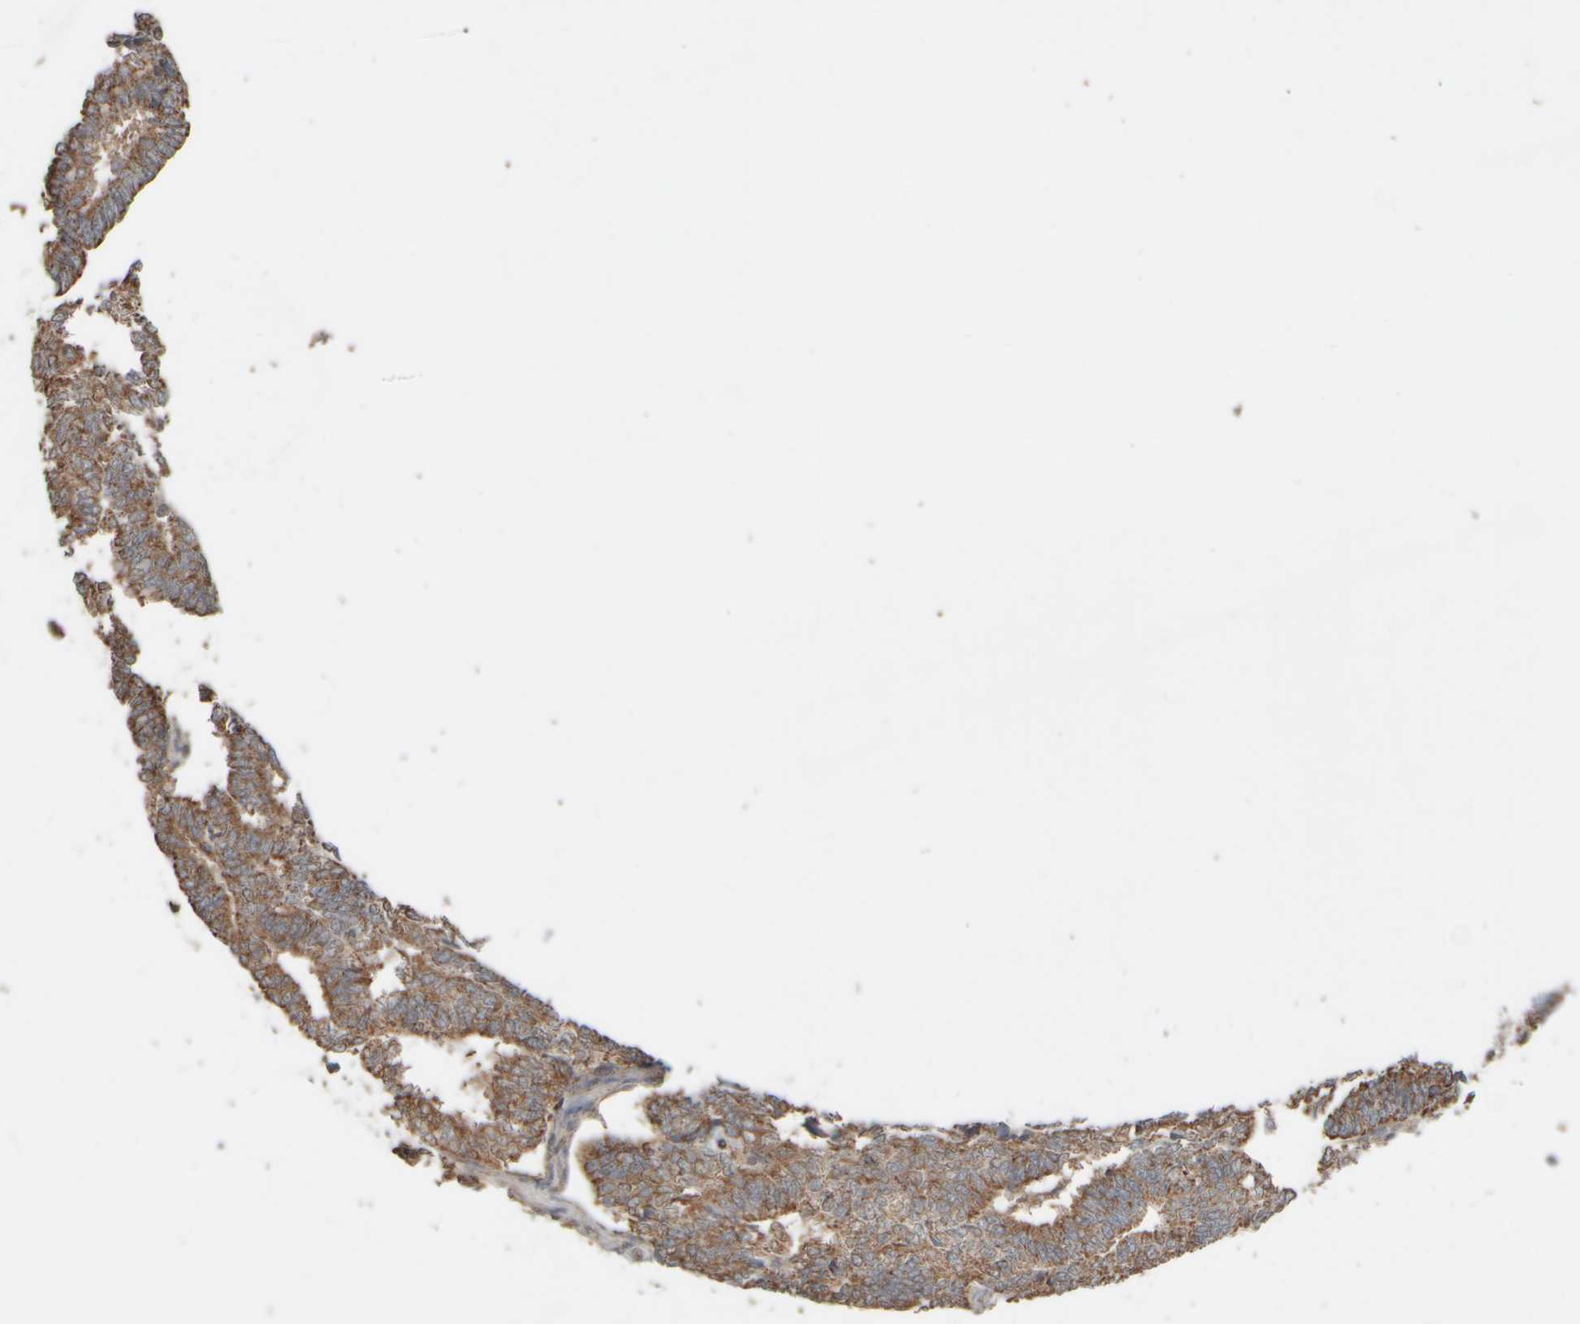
{"staining": {"intensity": "moderate", "quantity": ">75%", "location": "cytoplasmic/membranous"}, "tissue": "endometrial cancer", "cell_type": "Tumor cells", "image_type": "cancer", "snomed": [{"axis": "morphology", "description": "Adenocarcinoma, NOS"}, {"axis": "topography", "description": "Endometrium"}], "caption": "Protein expression analysis of endometrial cancer shows moderate cytoplasmic/membranous staining in approximately >75% of tumor cells.", "gene": "EIF2B3", "patient": {"sex": "female", "age": 70}}